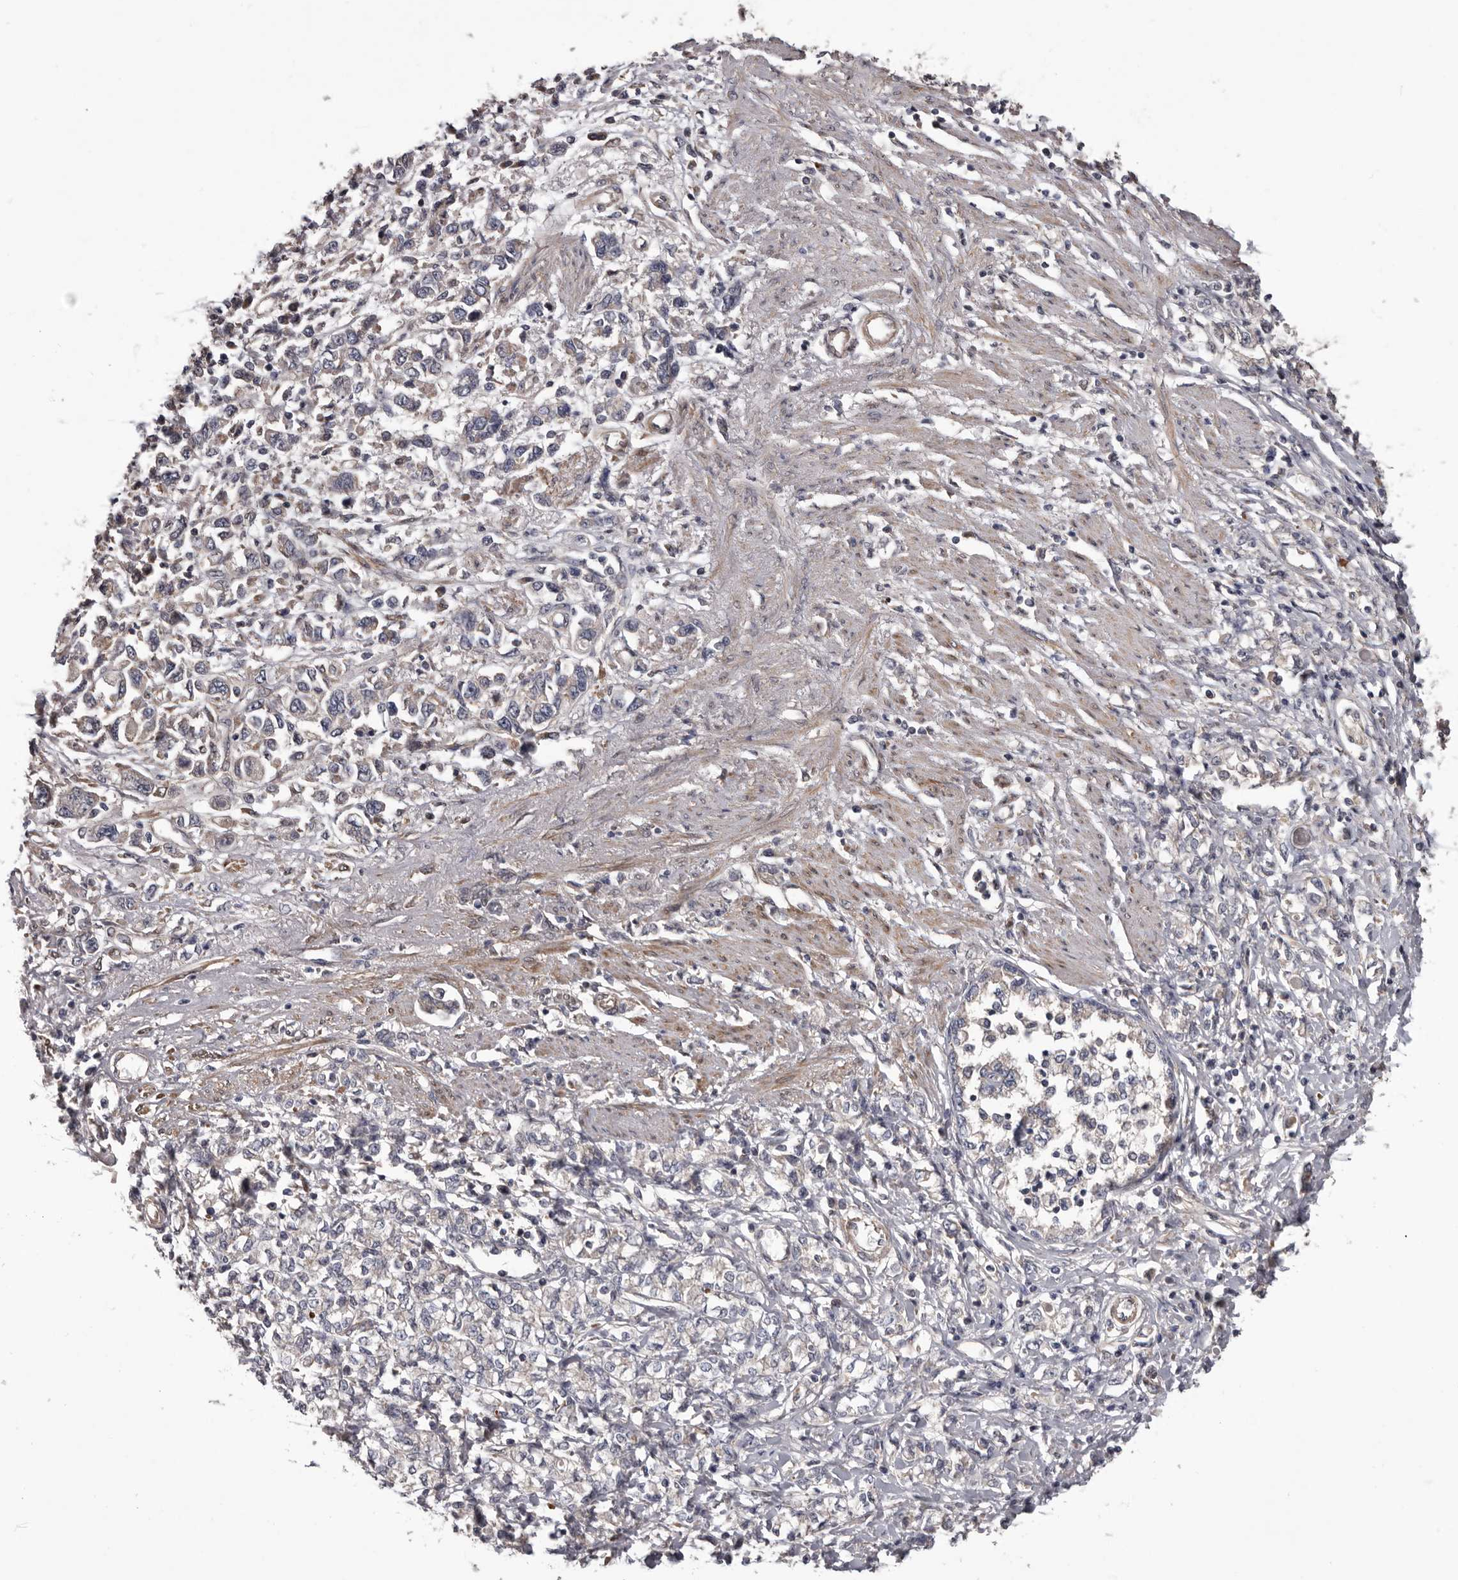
{"staining": {"intensity": "negative", "quantity": "none", "location": "none"}, "tissue": "stomach cancer", "cell_type": "Tumor cells", "image_type": "cancer", "snomed": [{"axis": "morphology", "description": "Adenocarcinoma, NOS"}, {"axis": "topography", "description": "Stomach"}], "caption": "This is an immunohistochemistry micrograph of human stomach cancer (adenocarcinoma). There is no staining in tumor cells.", "gene": "PRKD1", "patient": {"sex": "female", "age": 76}}